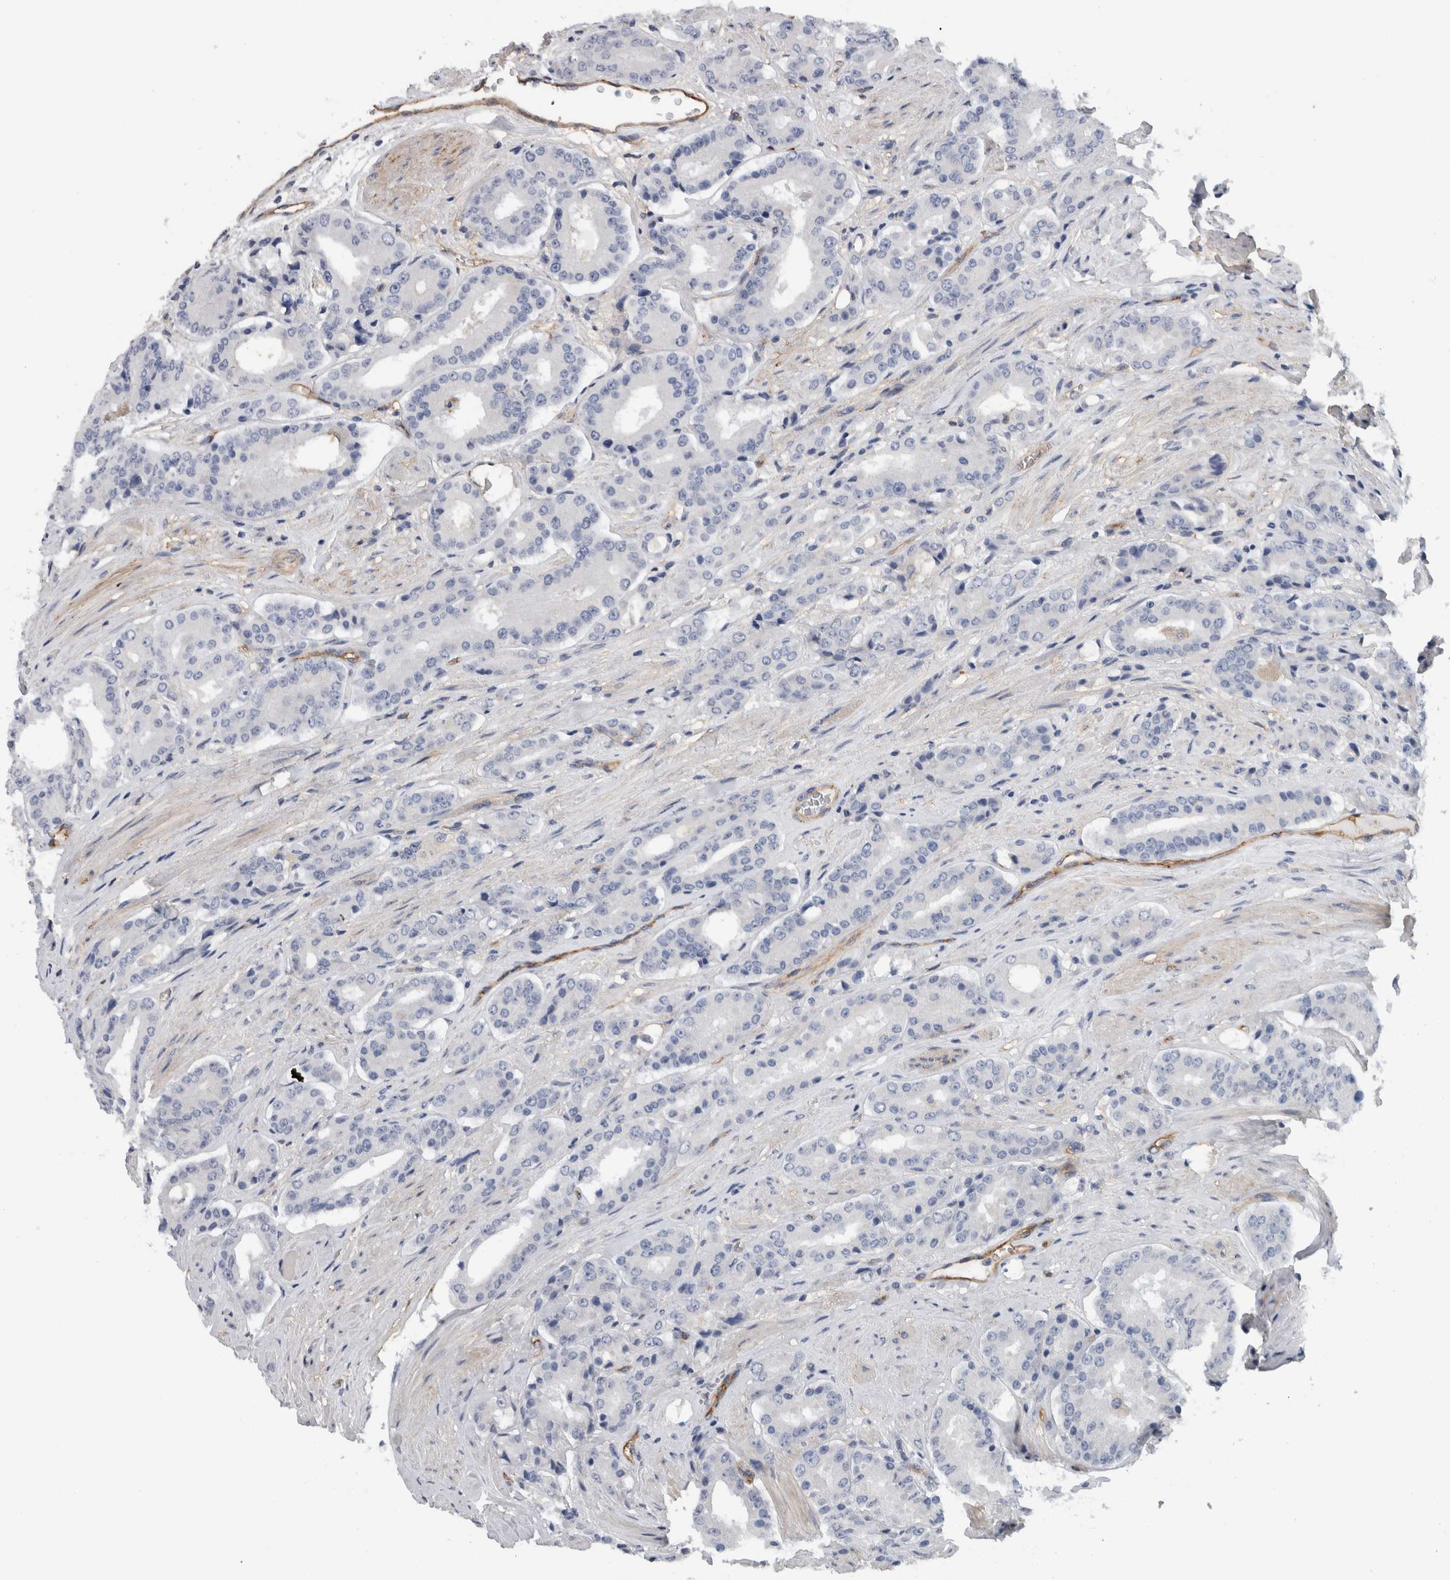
{"staining": {"intensity": "negative", "quantity": "none", "location": "none"}, "tissue": "prostate cancer", "cell_type": "Tumor cells", "image_type": "cancer", "snomed": [{"axis": "morphology", "description": "Adenocarcinoma, High grade"}, {"axis": "topography", "description": "Prostate"}], "caption": "Tumor cells show no significant staining in high-grade adenocarcinoma (prostate).", "gene": "CD59", "patient": {"sex": "male", "age": 71}}